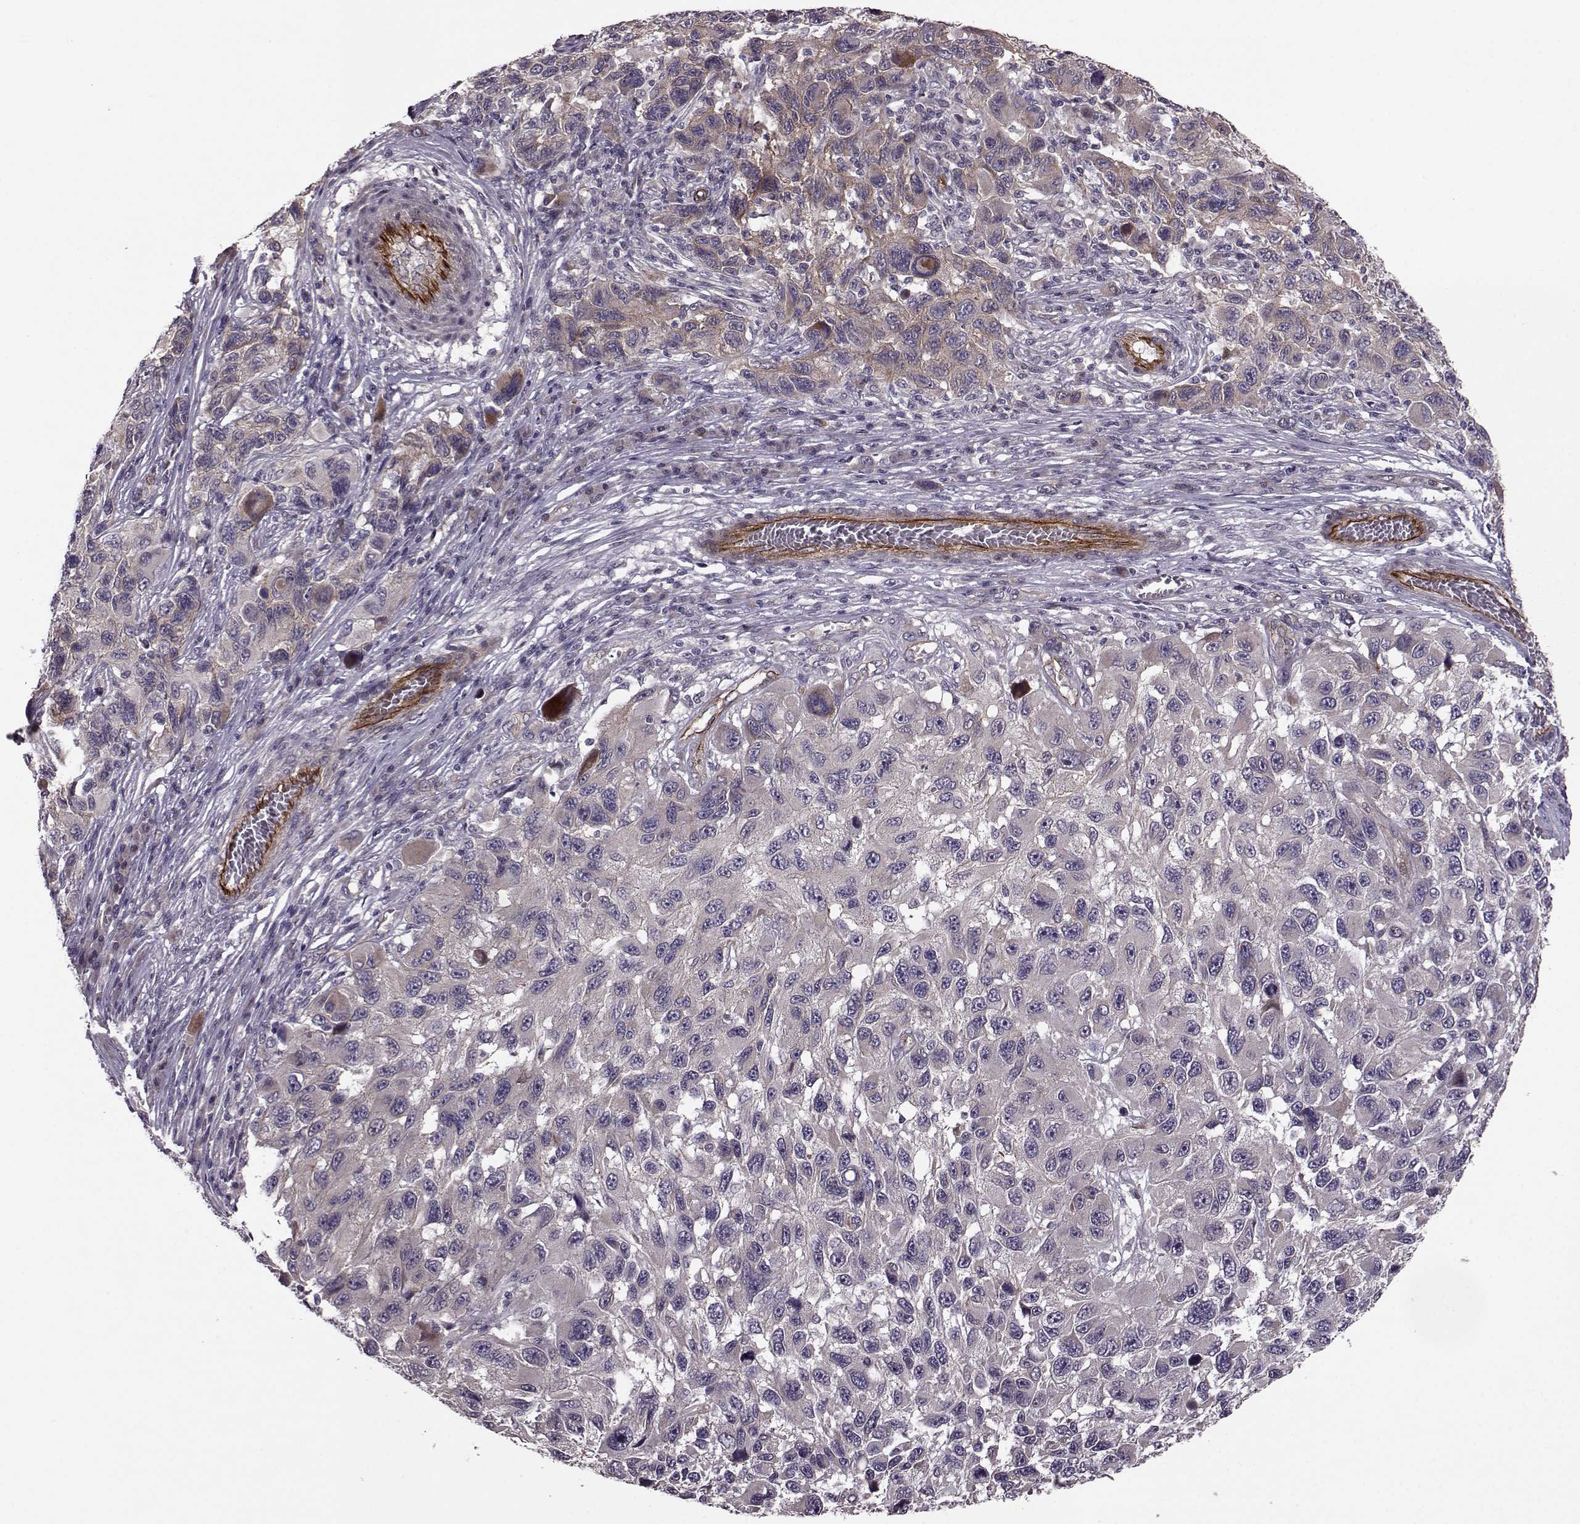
{"staining": {"intensity": "weak", "quantity": "<25%", "location": "cytoplasmic/membranous"}, "tissue": "melanoma", "cell_type": "Tumor cells", "image_type": "cancer", "snomed": [{"axis": "morphology", "description": "Malignant melanoma, NOS"}, {"axis": "topography", "description": "Skin"}], "caption": "Tumor cells are negative for protein expression in human melanoma.", "gene": "SYNPO", "patient": {"sex": "male", "age": 53}}